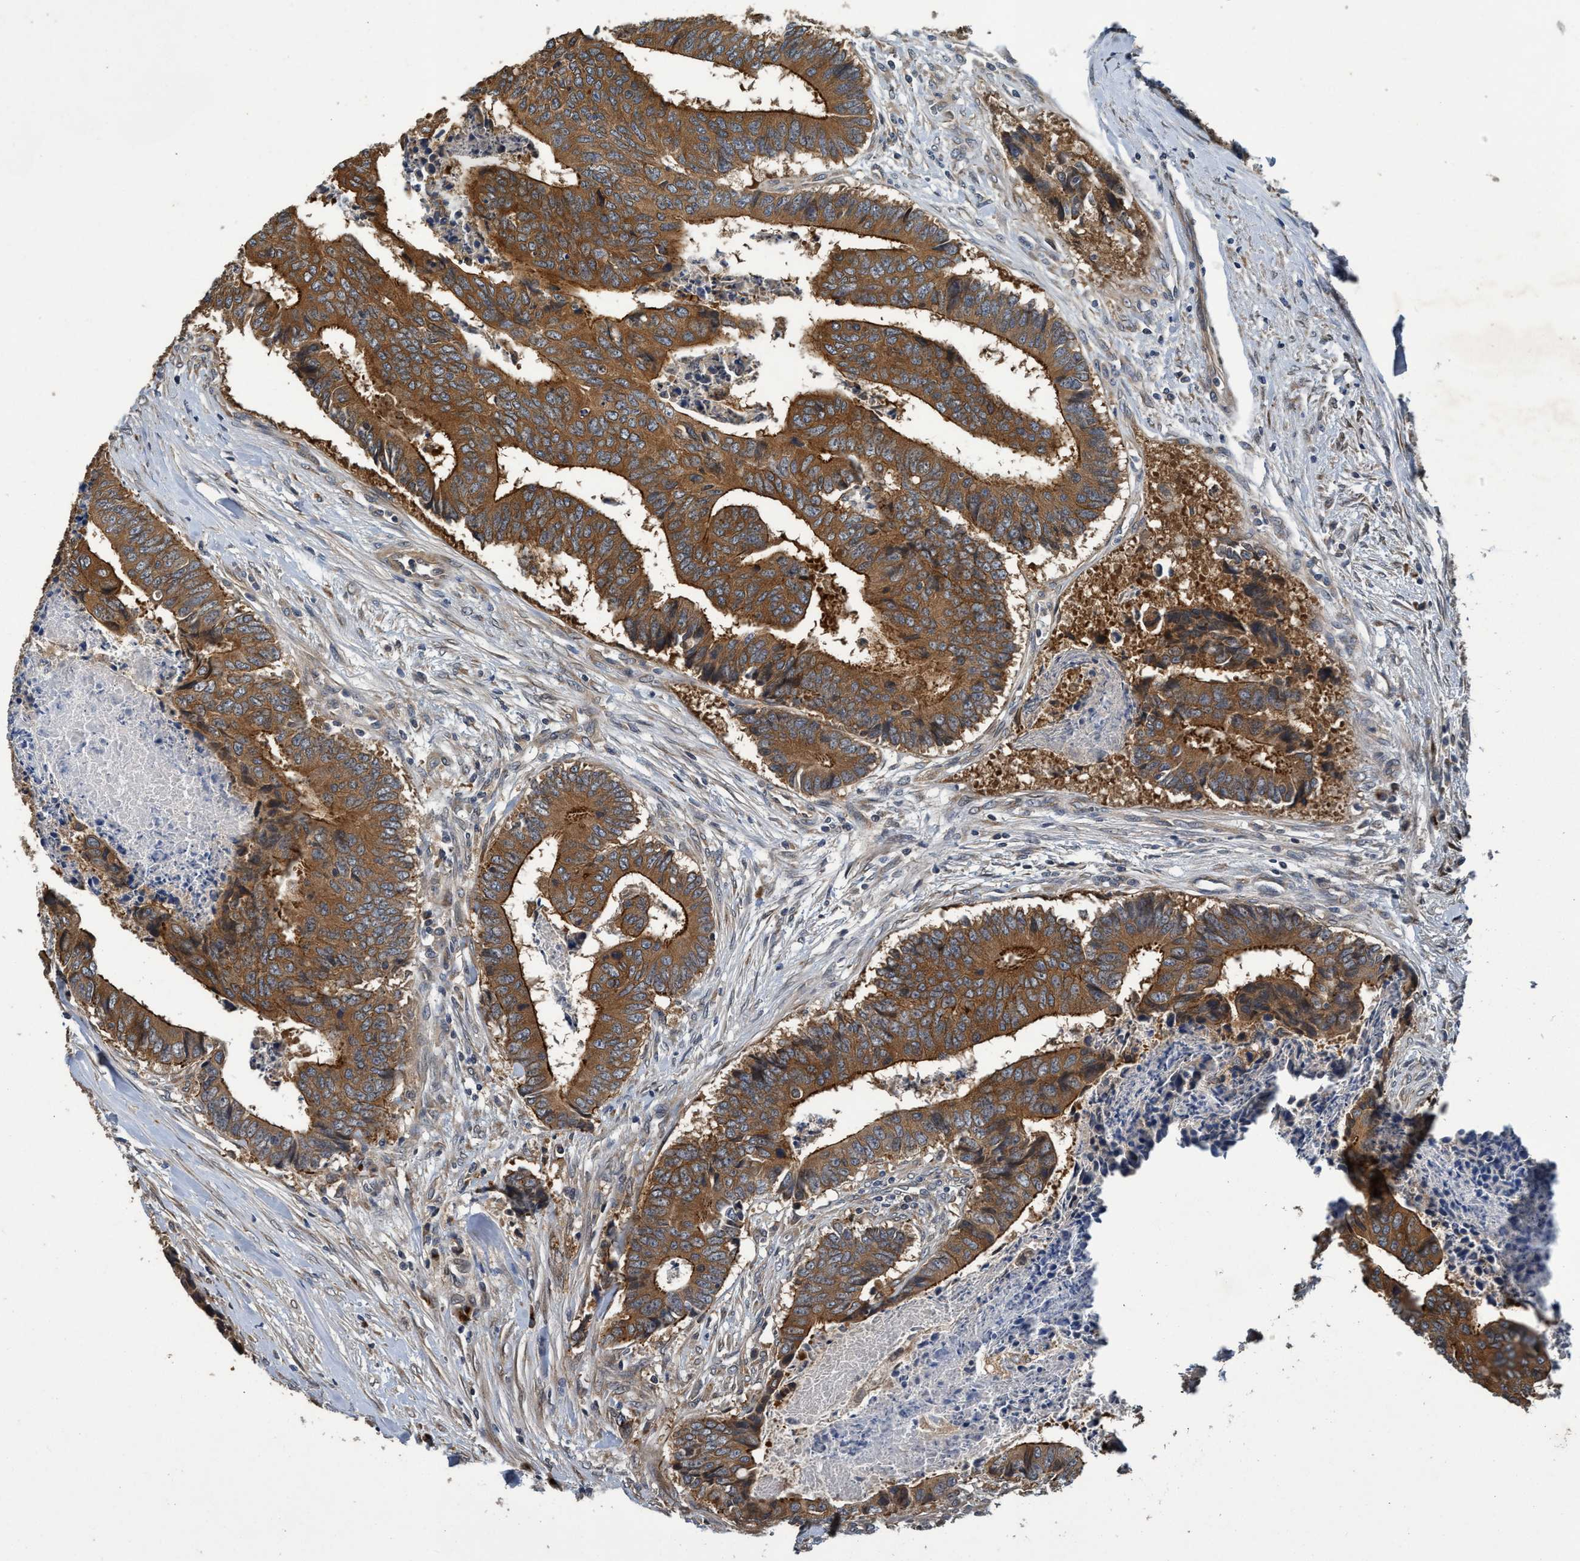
{"staining": {"intensity": "strong", "quantity": ">75%", "location": "cytoplasmic/membranous"}, "tissue": "colorectal cancer", "cell_type": "Tumor cells", "image_type": "cancer", "snomed": [{"axis": "morphology", "description": "Adenocarcinoma, NOS"}, {"axis": "topography", "description": "Rectum"}], "caption": "Colorectal cancer tissue shows strong cytoplasmic/membranous staining in approximately >75% of tumor cells The staining is performed using DAB (3,3'-diaminobenzidine) brown chromogen to label protein expression. The nuclei are counter-stained blue using hematoxylin.", "gene": "MACC1", "patient": {"sex": "male", "age": 84}}